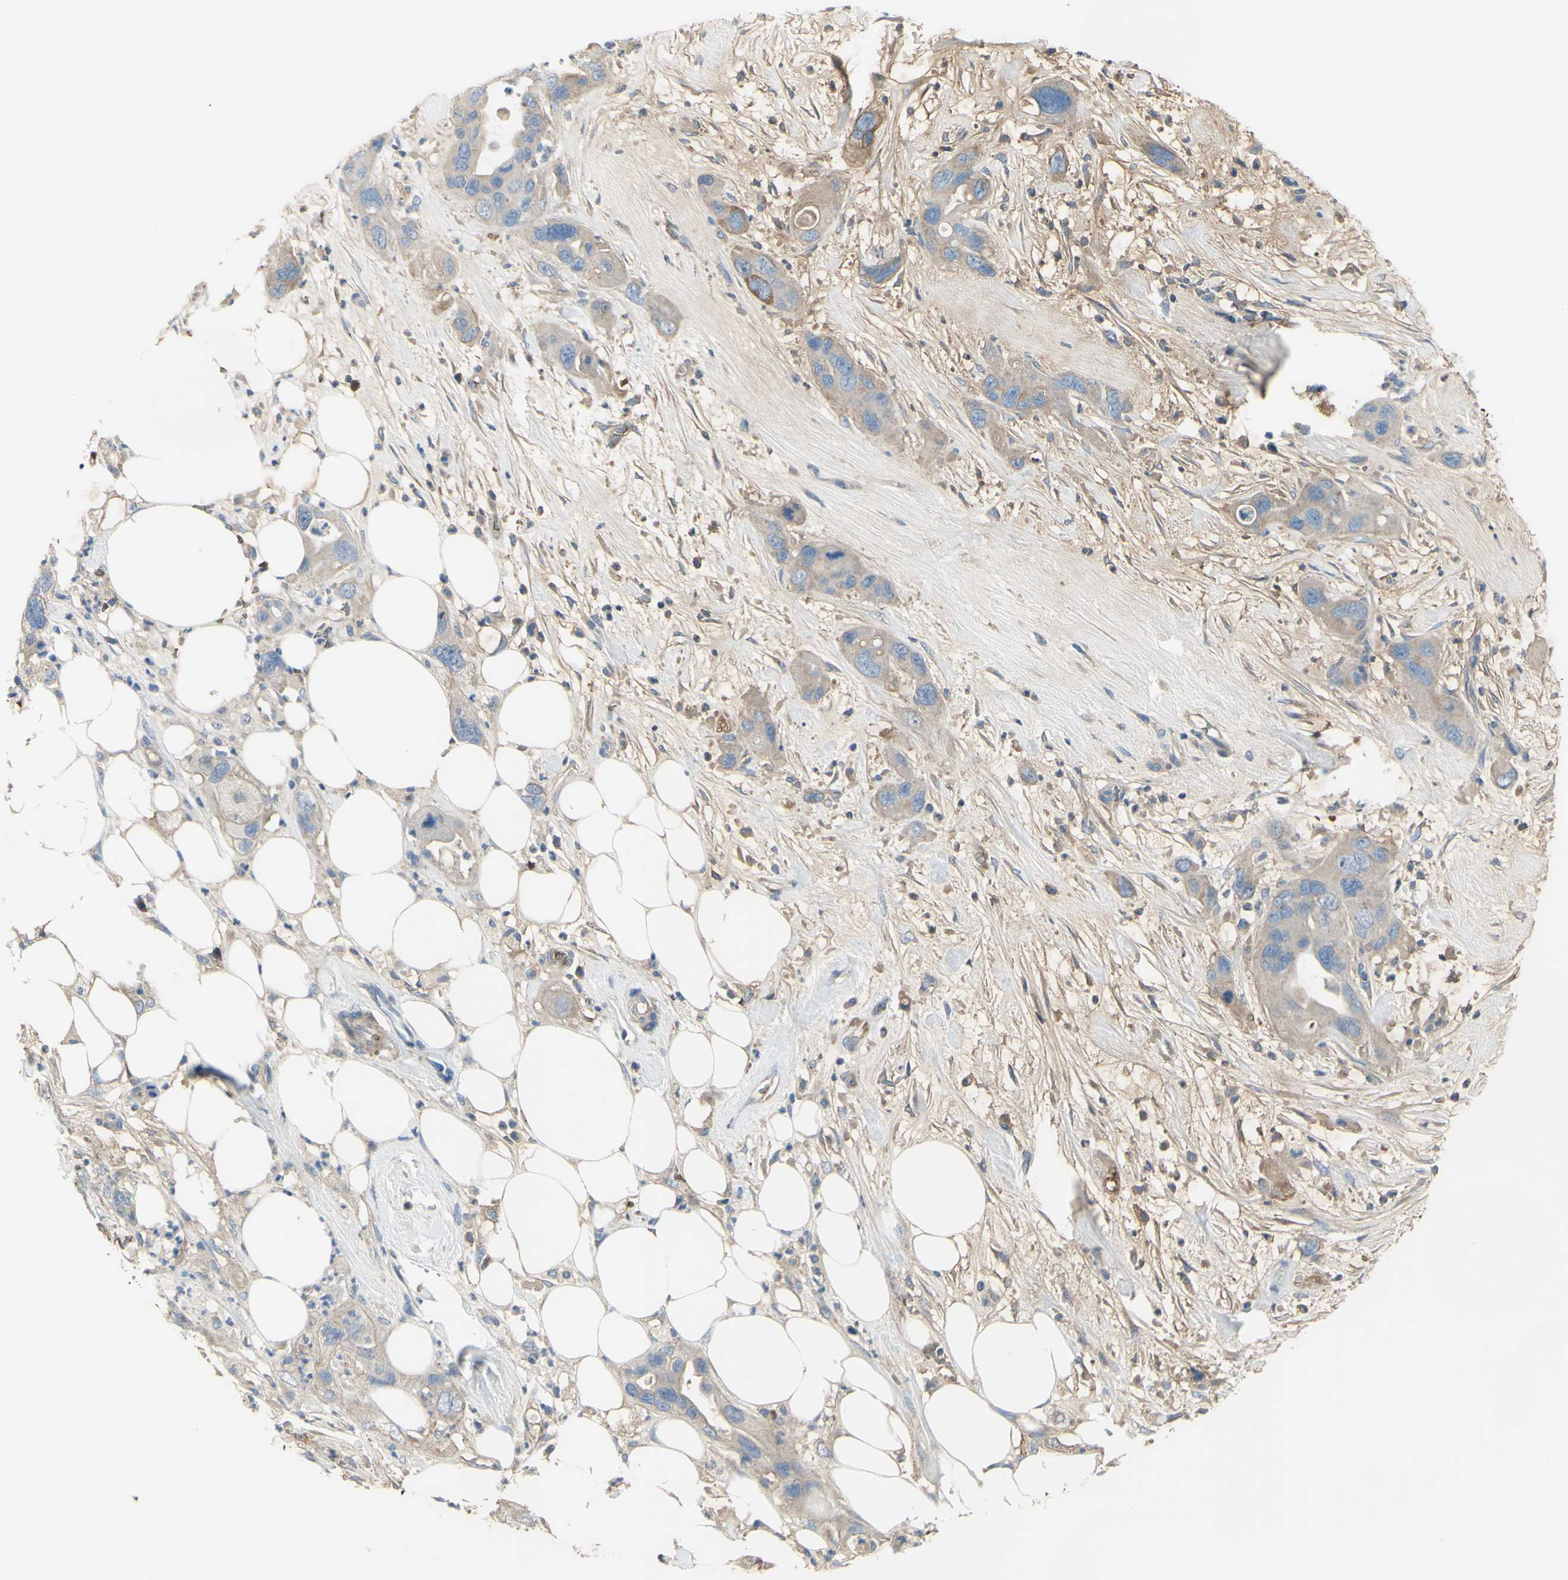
{"staining": {"intensity": "weak", "quantity": ">75%", "location": "cytoplasmic/membranous"}, "tissue": "pancreatic cancer", "cell_type": "Tumor cells", "image_type": "cancer", "snomed": [{"axis": "morphology", "description": "Adenocarcinoma, NOS"}, {"axis": "topography", "description": "Pancreas"}], "caption": "Adenocarcinoma (pancreatic) was stained to show a protein in brown. There is low levels of weak cytoplasmic/membranous expression in about >75% of tumor cells.", "gene": "NCBP2L", "patient": {"sex": "female", "age": 71}}